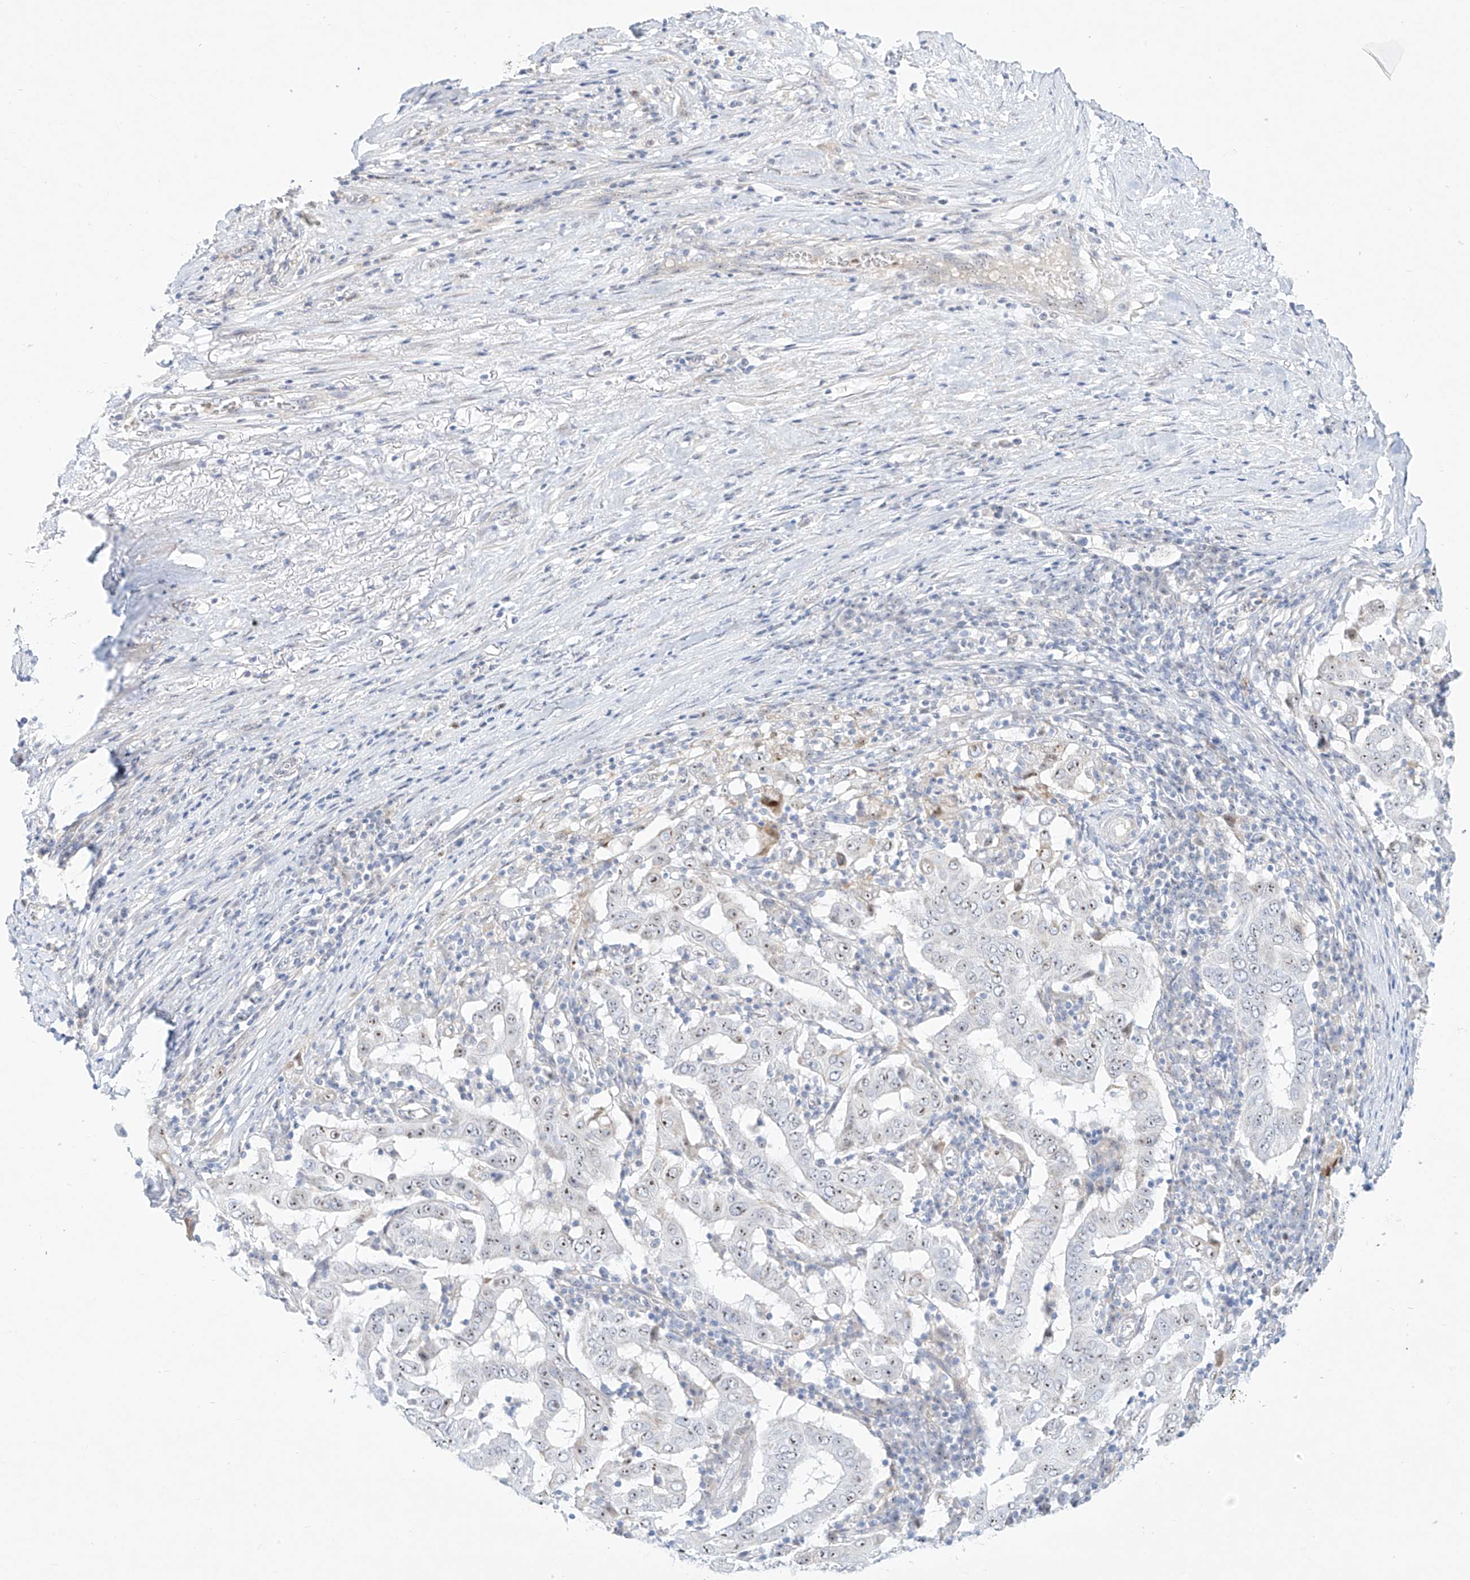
{"staining": {"intensity": "weak", "quantity": "25%-75%", "location": "nuclear"}, "tissue": "pancreatic cancer", "cell_type": "Tumor cells", "image_type": "cancer", "snomed": [{"axis": "morphology", "description": "Adenocarcinoma, NOS"}, {"axis": "topography", "description": "Pancreas"}], "caption": "Immunohistochemistry (IHC) histopathology image of pancreatic cancer (adenocarcinoma) stained for a protein (brown), which displays low levels of weak nuclear expression in approximately 25%-75% of tumor cells.", "gene": "SNU13", "patient": {"sex": "male", "age": 63}}